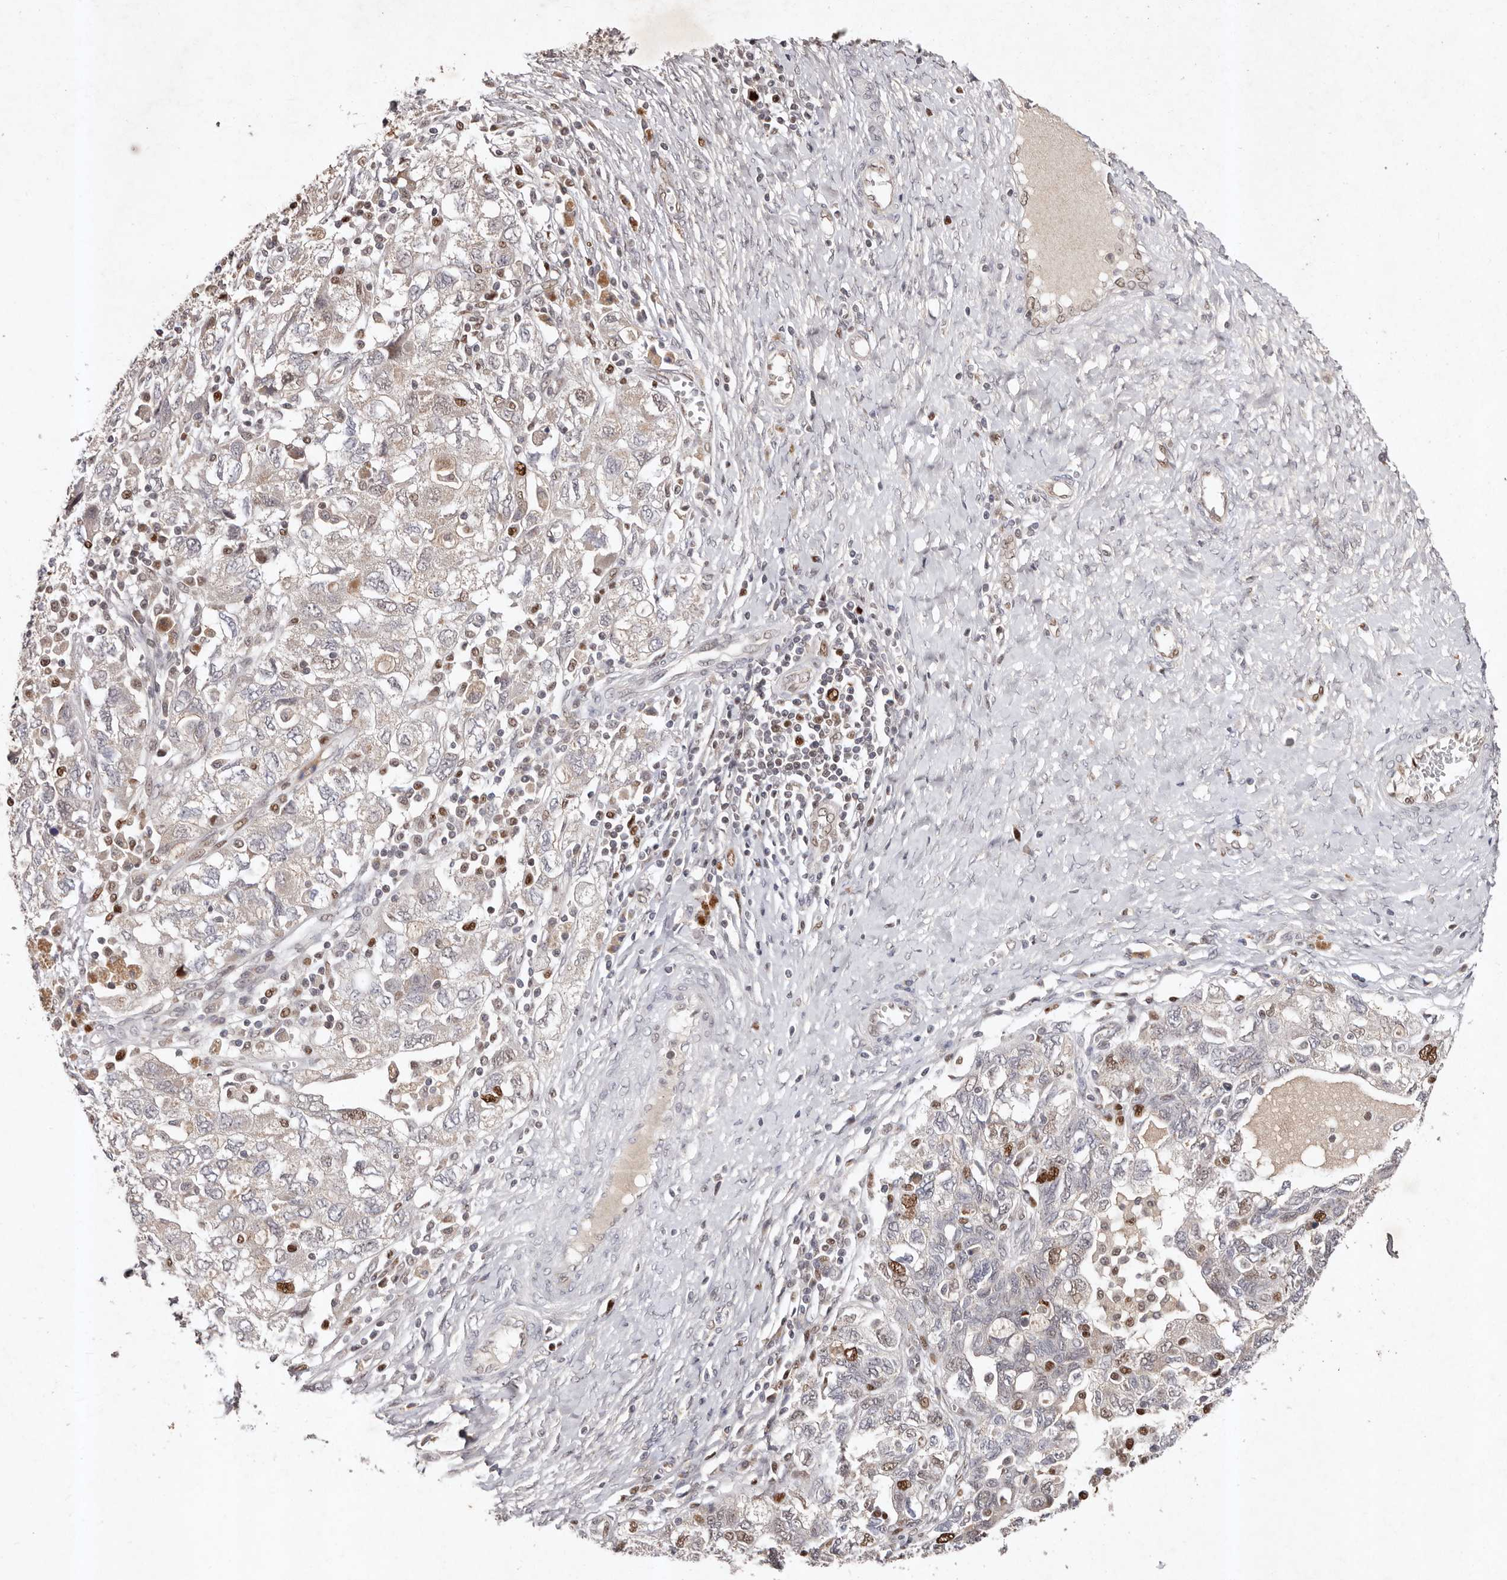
{"staining": {"intensity": "negative", "quantity": "none", "location": "none"}, "tissue": "ovarian cancer", "cell_type": "Tumor cells", "image_type": "cancer", "snomed": [{"axis": "morphology", "description": "Carcinoma, NOS"}, {"axis": "morphology", "description": "Cystadenocarcinoma, serous, NOS"}, {"axis": "topography", "description": "Ovary"}], "caption": "Tumor cells show no significant protein positivity in ovarian carcinoma.", "gene": "KLF7", "patient": {"sex": "female", "age": 69}}